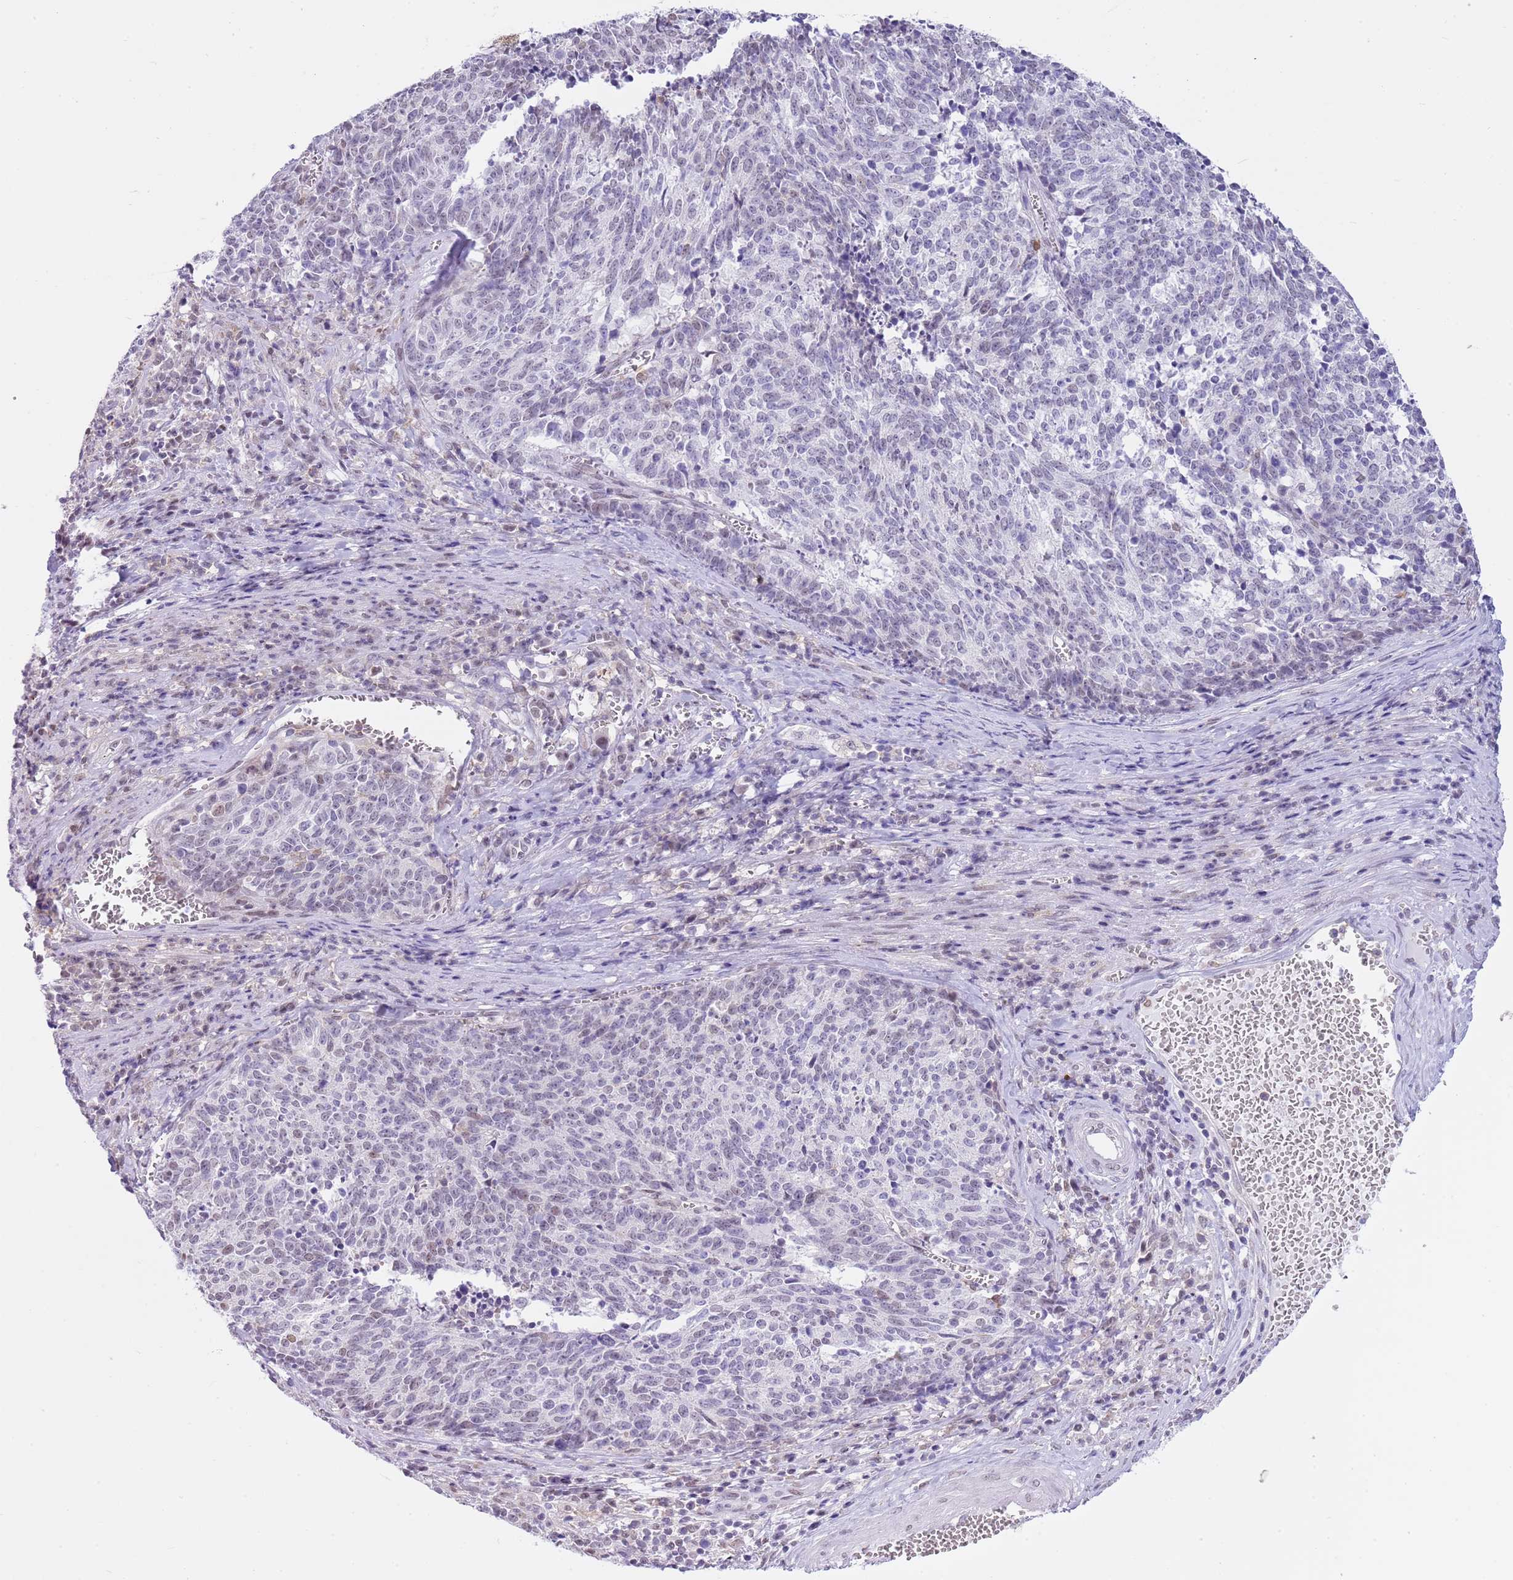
{"staining": {"intensity": "moderate", "quantity": "<25%", "location": "nuclear"}, "tissue": "cervical cancer", "cell_type": "Tumor cells", "image_type": "cancer", "snomed": [{"axis": "morphology", "description": "Squamous cell carcinoma, NOS"}, {"axis": "topography", "description": "Cervix"}], "caption": "DAB immunohistochemical staining of human cervical cancer demonstrates moderate nuclear protein positivity in about <25% of tumor cells.", "gene": "PPP1R17", "patient": {"sex": "female", "age": 29}}